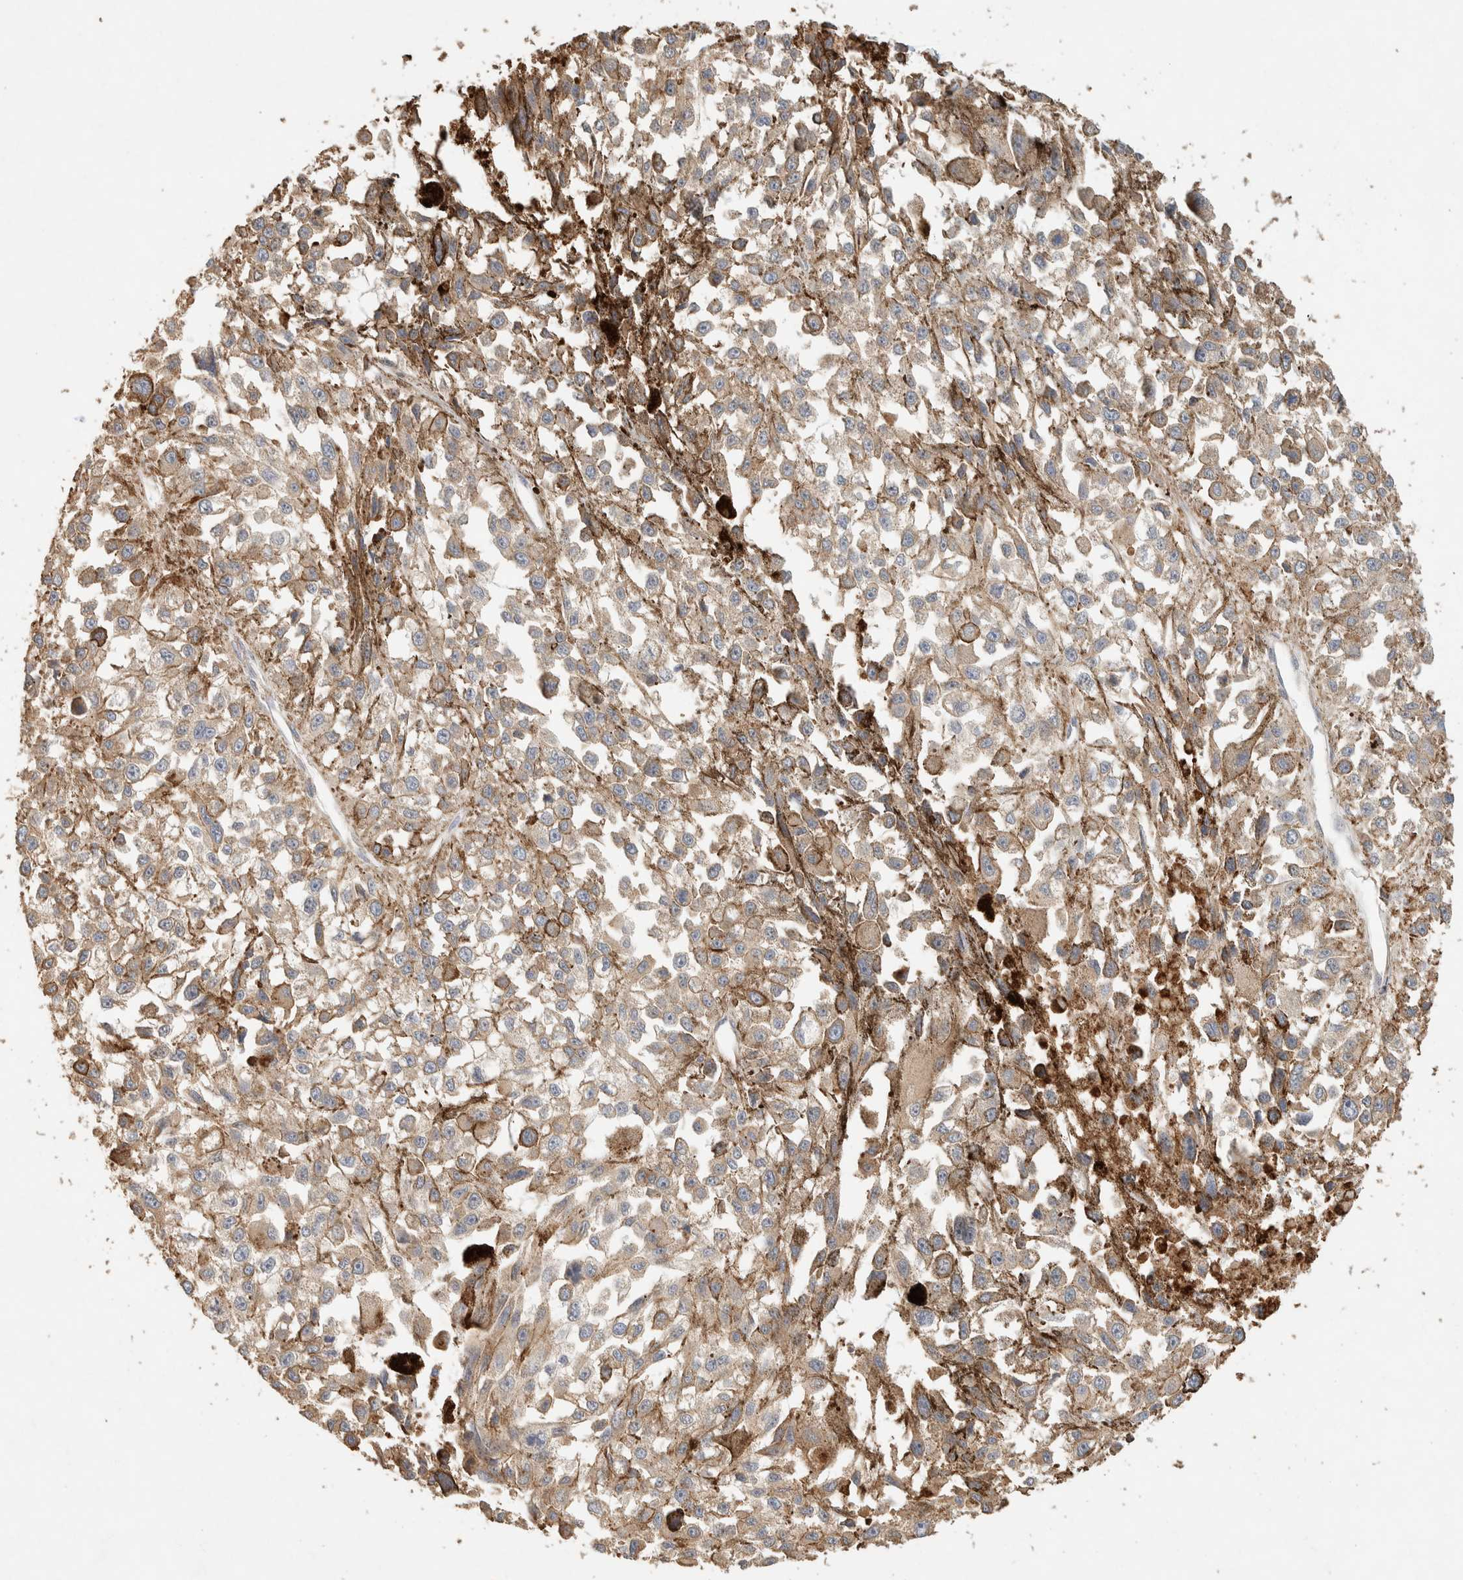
{"staining": {"intensity": "negative", "quantity": "none", "location": "none"}, "tissue": "melanoma", "cell_type": "Tumor cells", "image_type": "cancer", "snomed": [{"axis": "morphology", "description": "Malignant melanoma, Metastatic site"}, {"axis": "topography", "description": "Lymph node"}], "caption": "This histopathology image is of melanoma stained with IHC to label a protein in brown with the nuclei are counter-stained blue. There is no positivity in tumor cells.", "gene": "TTC3", "patient": {"sex": "male", "age": 59}}